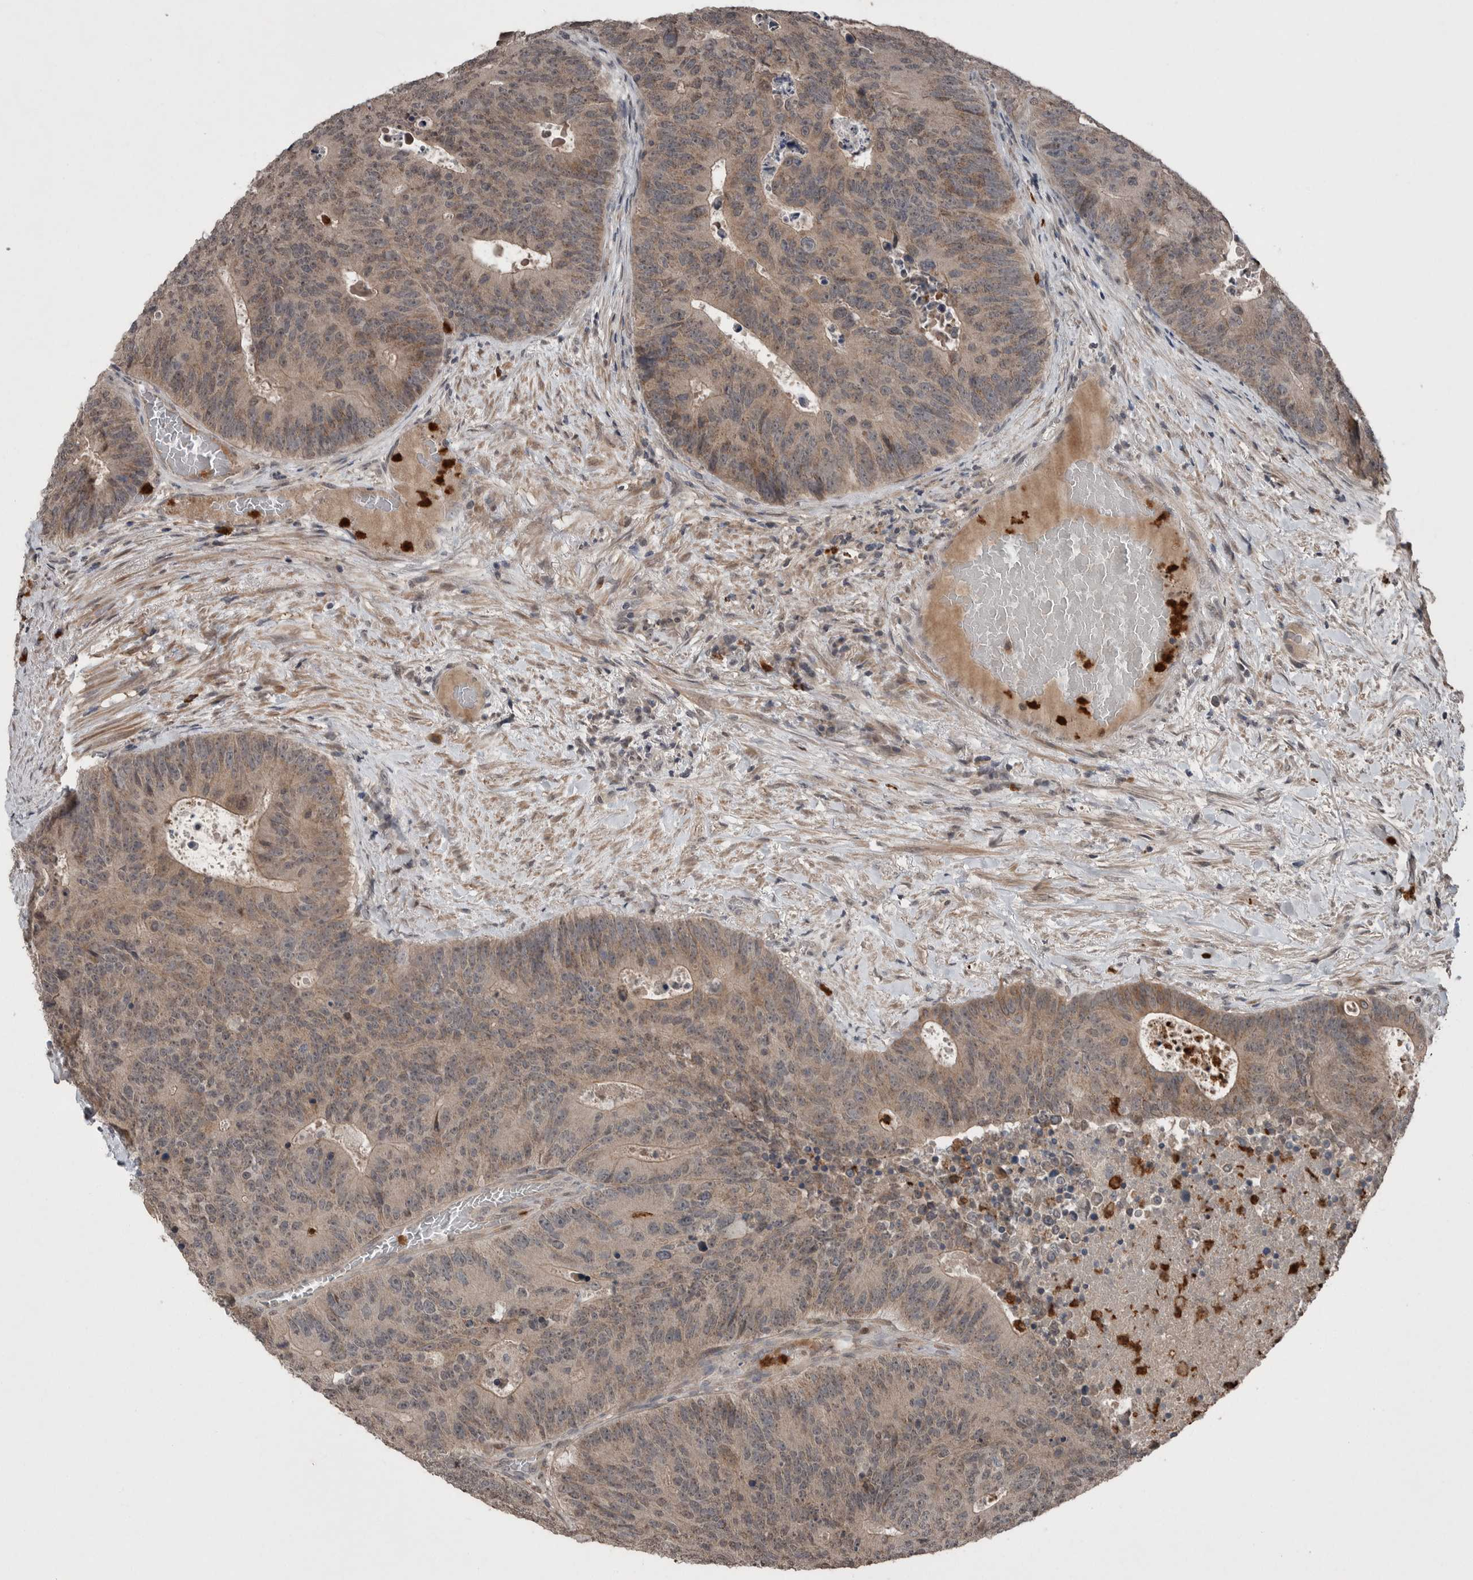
{"staining": {"intensity": "weak", "quantity": ">75%", "location": "cytoplasmic/membranous"}, "tissue": "colorectal cancer", "cell_type": "Tumor cells", "image_type": "cancer", "snomed": [{"axis": "morphology", "description": "Adenocarcinoma, NOS"}, {"axis": "topography", "description": "Colon"}], "caption": "Human adenocarcinoma (colorectal) stained with a brown dye demonstrates weak cytoplasmic/membranous positive expression in approximately >75% of tumor cells.", "gene": "SCP2", "patient": {"sex": "male", "age": 87}}